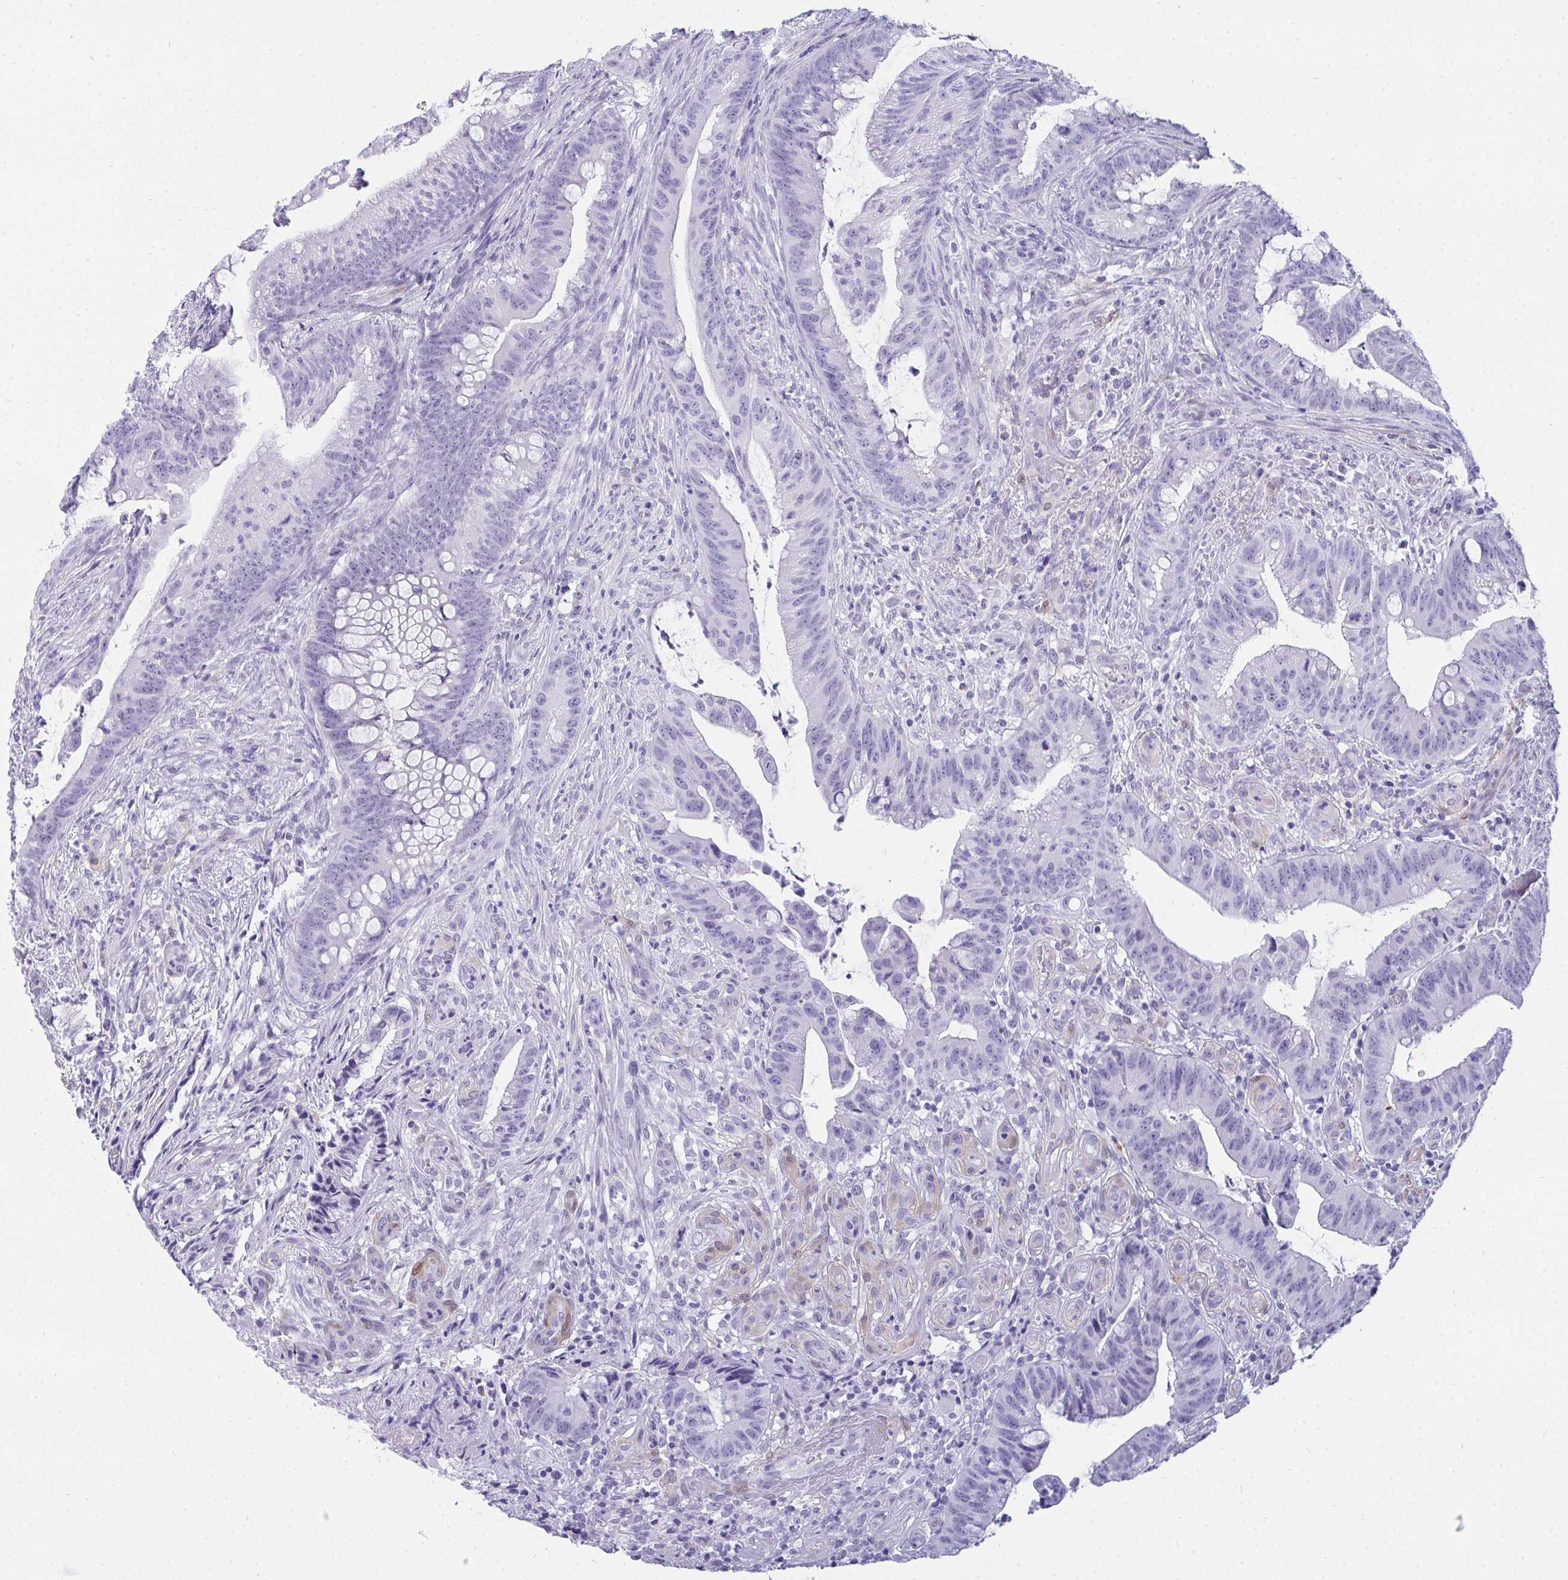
{"staining": {"intensity": "negative", "quantity": "none", "location": "none"}, "tissue": "colorectal cancer", "cell_type": "Tumor cells", "image_type": "cancer", "snomed": [{"axis": "morphology", "description": "Adenocarcinoma, NOS"}, {"axis": "topography", "description": "Colon"}], "caption": "Tumor cells show no significant protein expression in colorectal adenocarcinoma.", "gene": "HSPB6", "patient": {"sex": "male", "age": 62}}